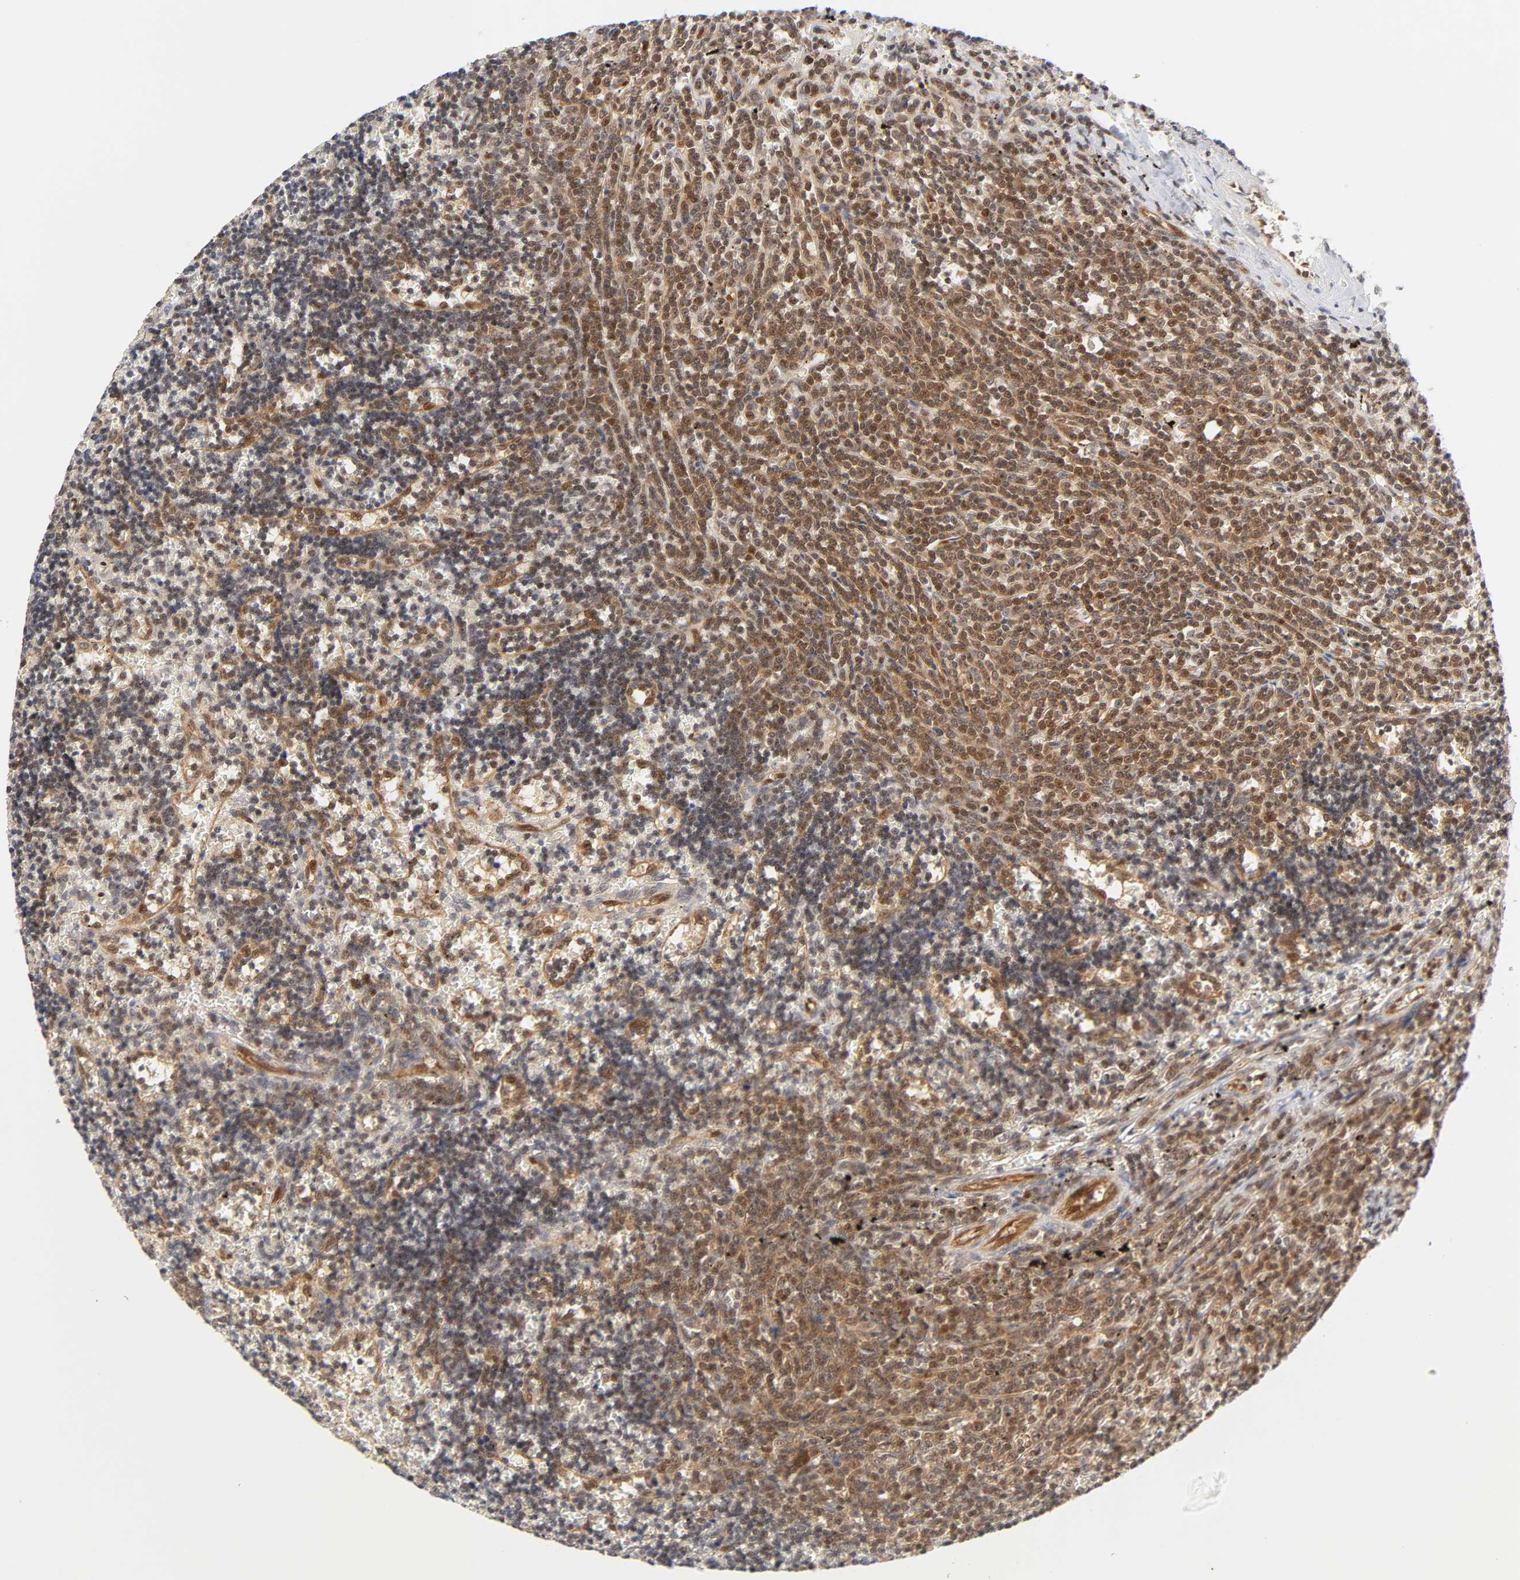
{"staining": {"intensity": "moderate", "quantity": "25%-75%", "location": "cytoplasmic/membranous,nuclear"}, "tissue": "lymphoma", "cell_type": "Tumor cells", "image_type": "cancer", "snomed": [{"axis": "morphology", "description": "Malignant lymphoma, non-Hodgkin's type, Low grade"}, {"axis": "topography", "description": "Spleen"}], "caption": "A brown stain highlights moderate cytoplasmic/membranous and nuclear expression of a protein in low-grade malignant lymphoma, non-Hodgkin's type tumor cells.", "gene": "CDC37", "patient": {"sex": "male", "age": 60}}